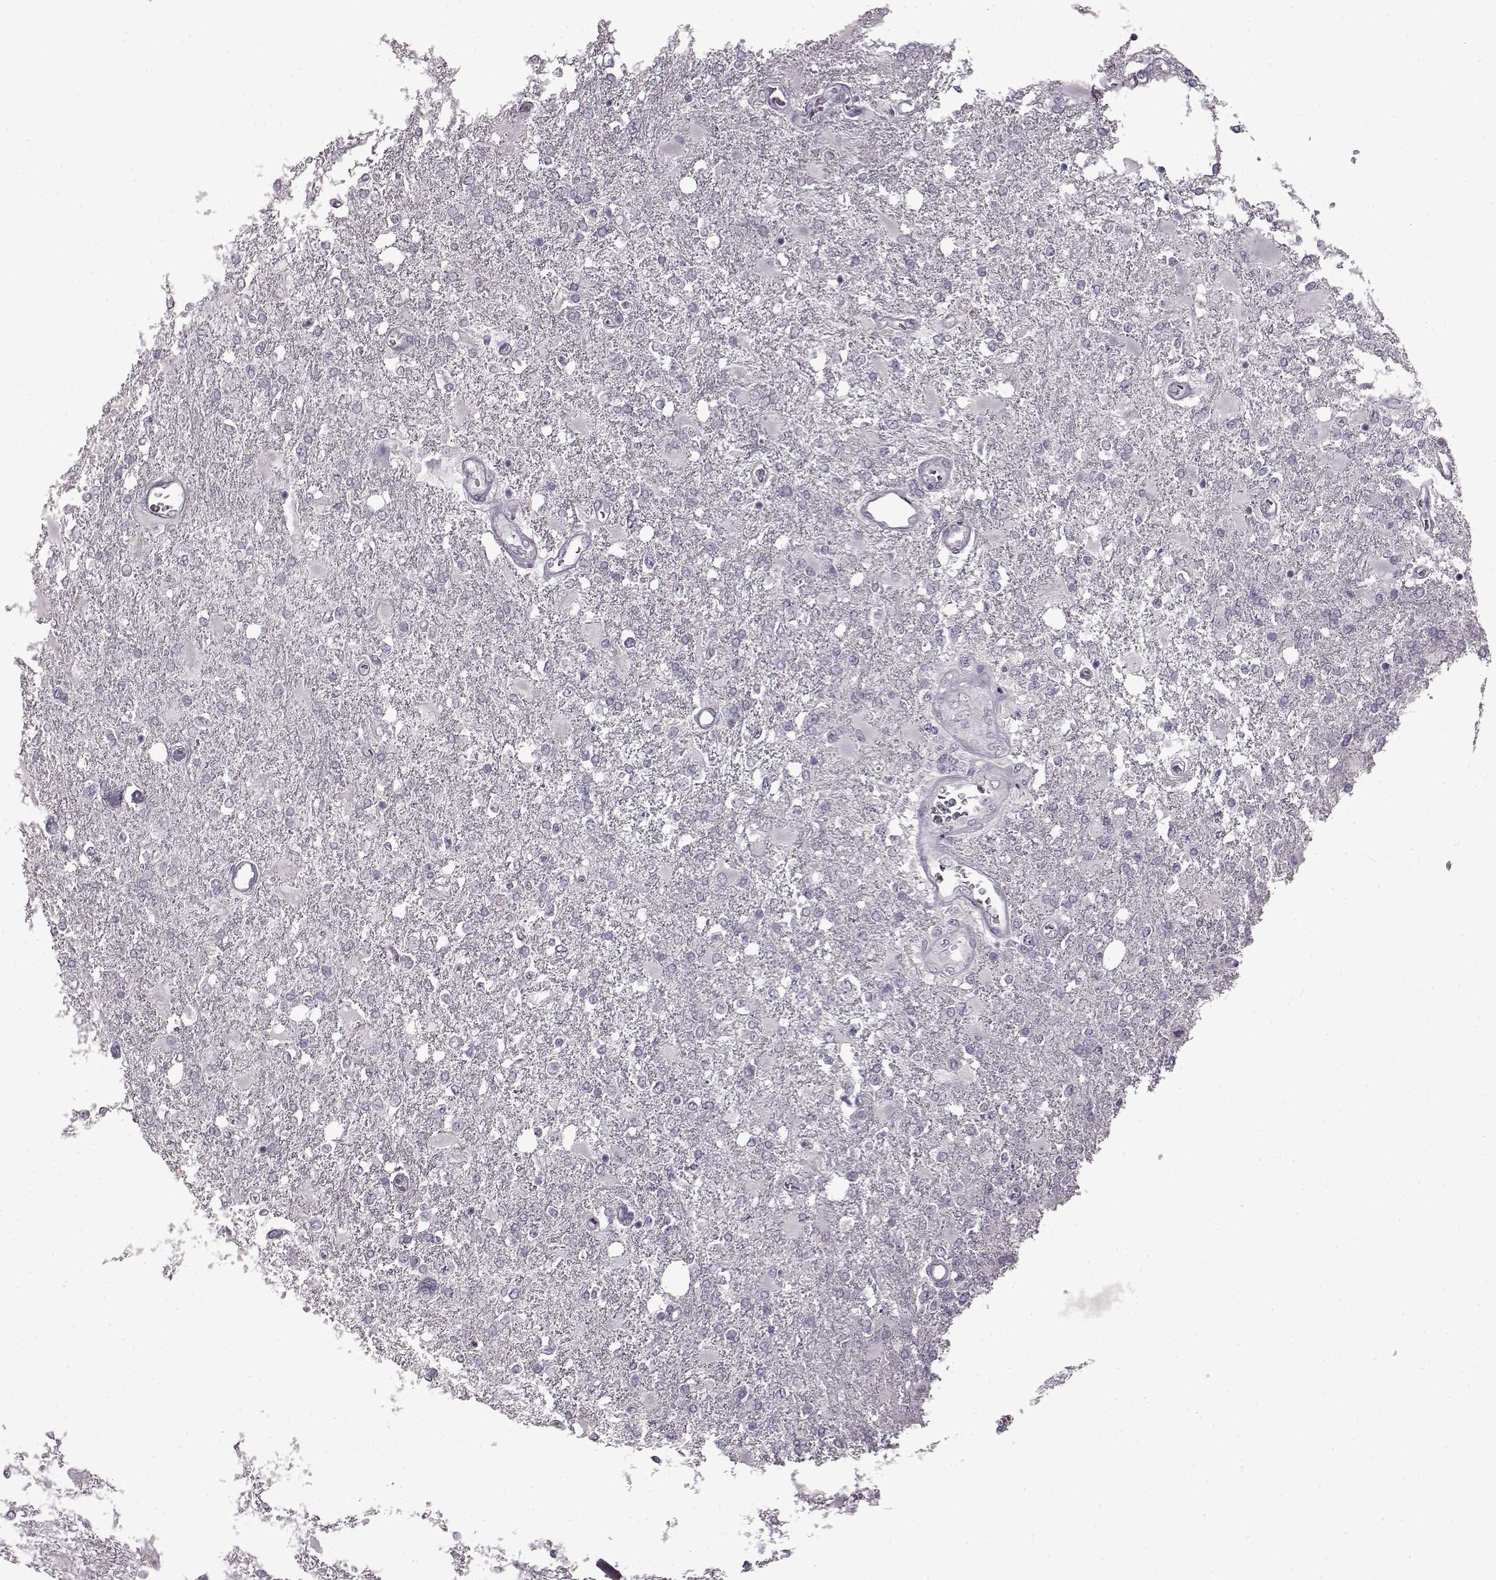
{"staining": {"intensity": "negative", "quantity": "none", "location": "none"}, "tissue": "glioma", "cell_type": "Tumor cells", "image_type": "cancer", "snomed": [{"axis": "morphology", "description": "Glioma, malignant, High grade"}, {"axis": "topography", "description": "Cerebral cortex"}], "caption": "This is an immunohistochemistry (IHC) image of glioma. There is no expression in tumor cells.", "gene": "LHB", "patient": {"sex": "male", "age": 79}}